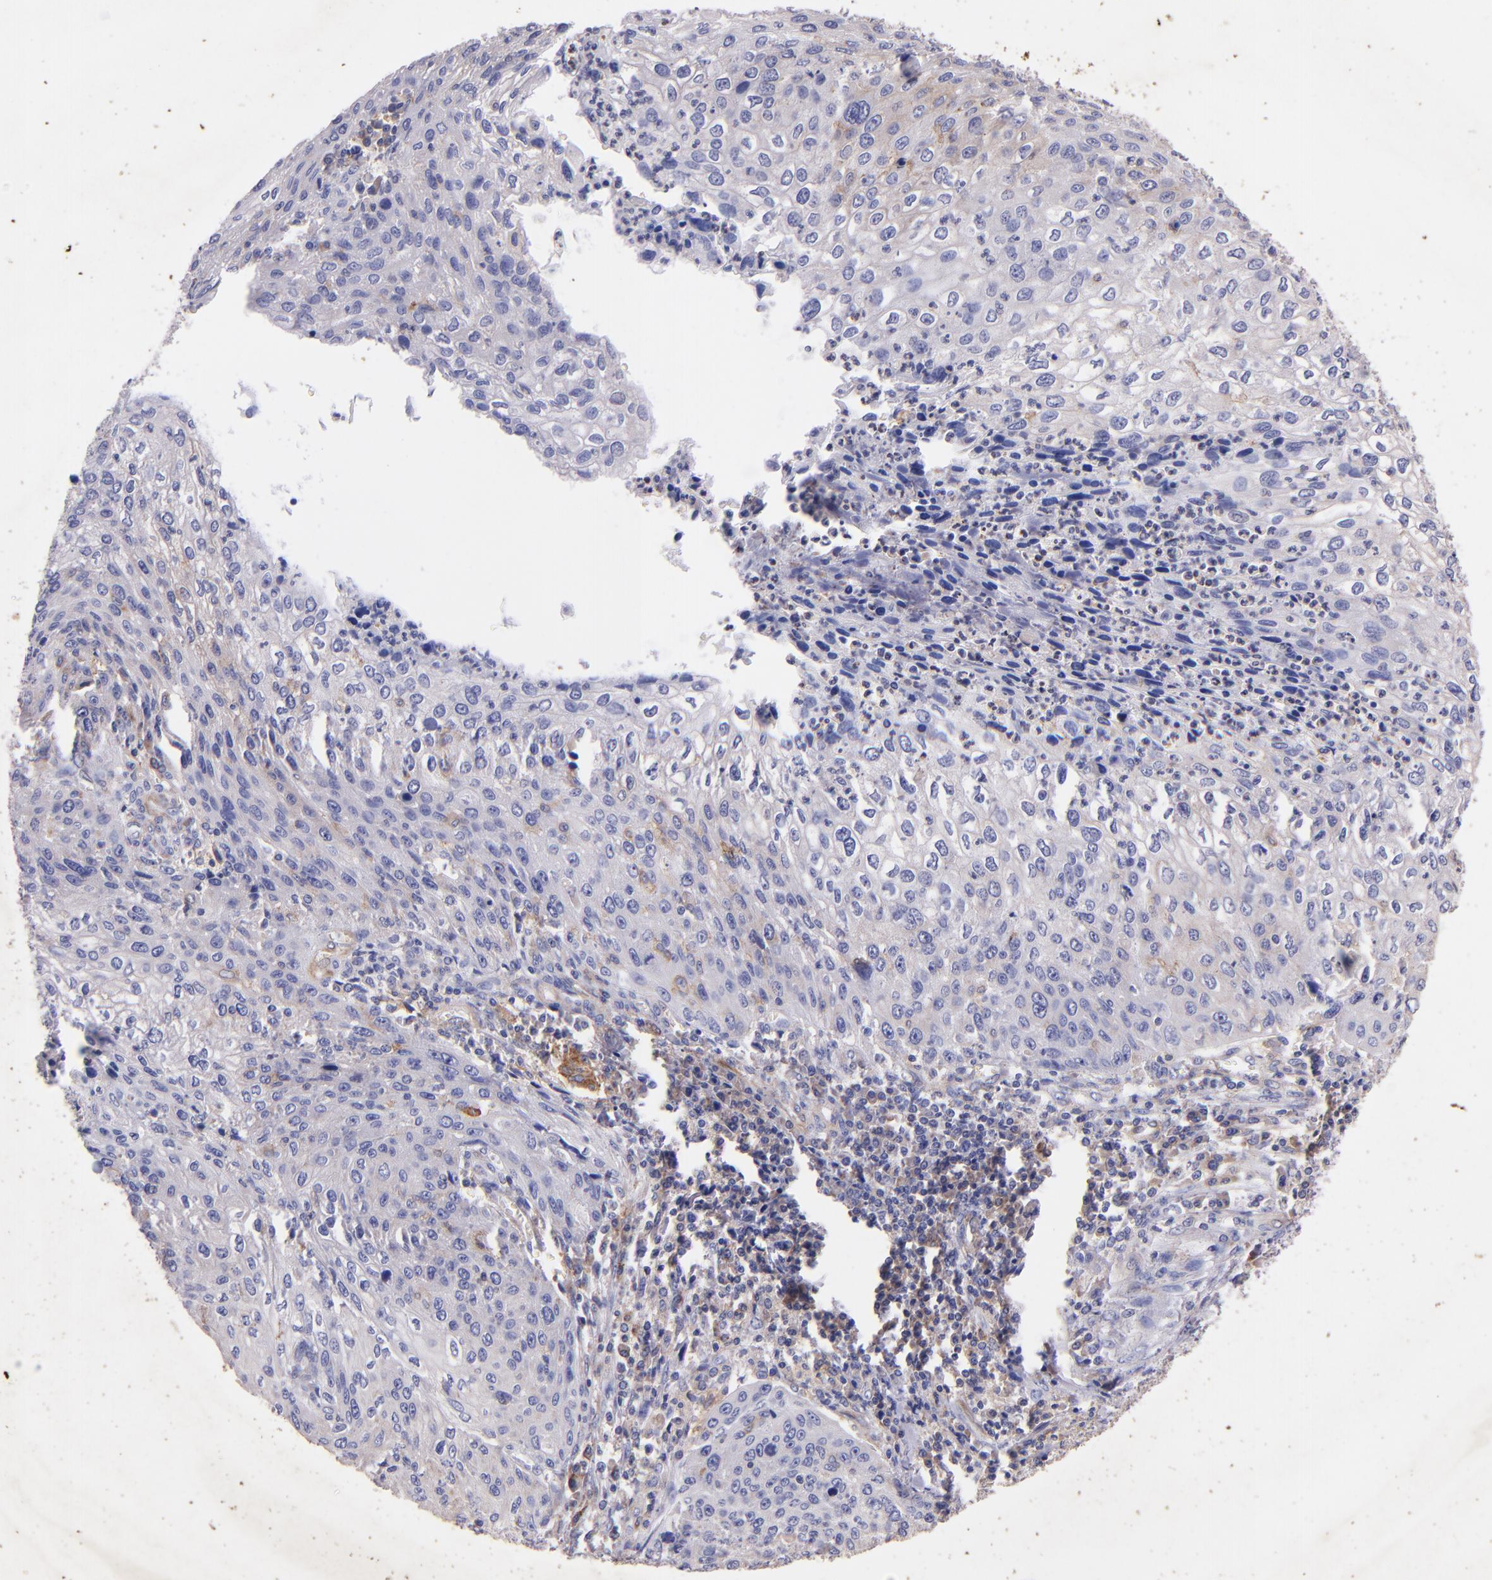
{"staining": {"intensity": "weak", "quantity": "<25%", "location": "cytoplasmic/membranous"}, "tissue": "cervical cancer", "cell_type": "Tumor cells", "image_type": "cancer", "snomed": [{"axis": "morphology", "description": "Squamous cell carcinoma, NOS"}, {"axis": "topography", "description": "Cervix"}], "caption": "An immunohistochemistry (IHC) micrograph of cervical squamous cell carcinoma is shown. There is no staining in tumor cells of cervical squamous cell carcinoma.", "gene": "RET", "patient": {"sex": "female", "age": 32}}